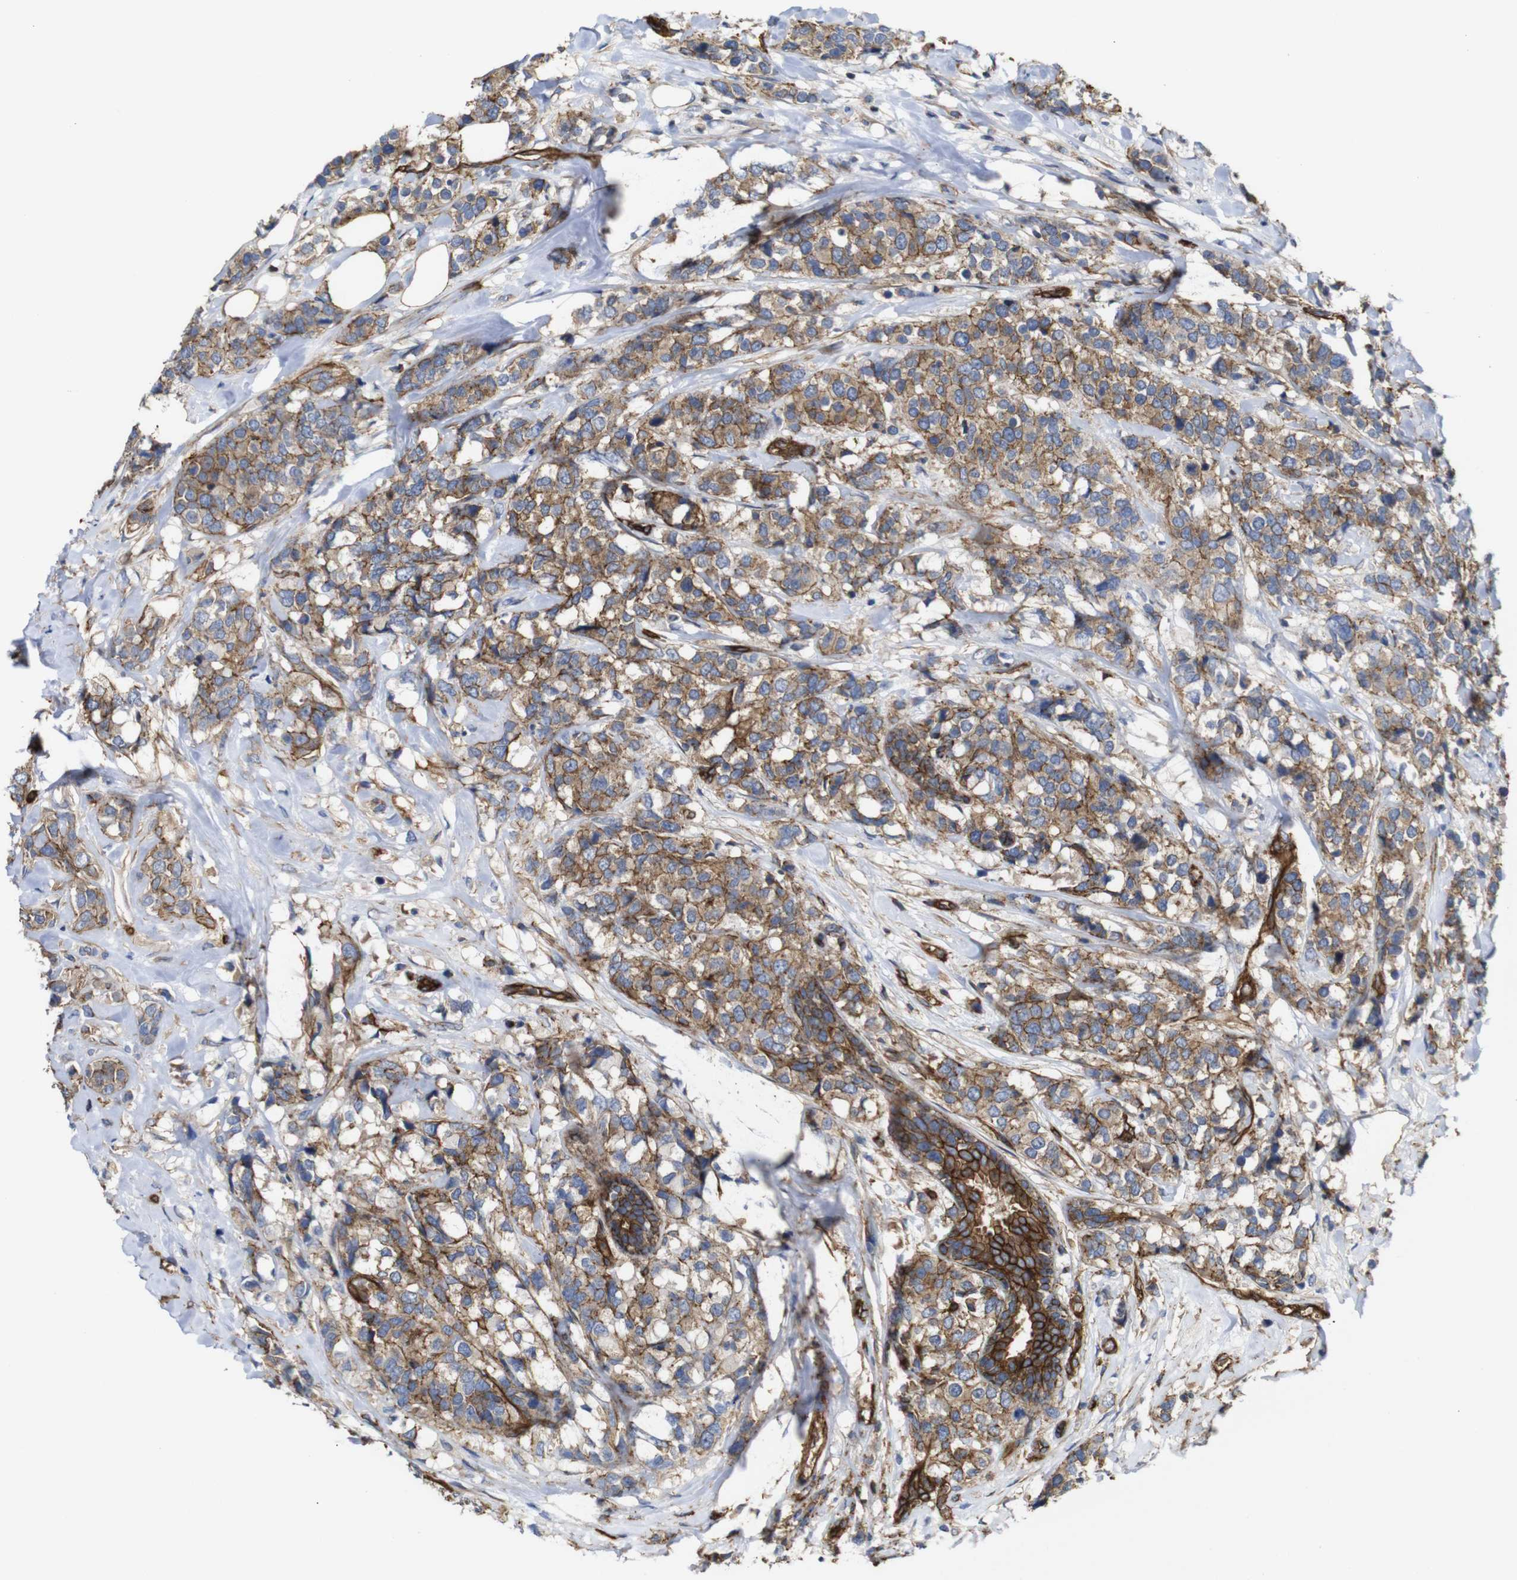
{"staining": {"intensity": "moderate", "quantity": ">75%", "location": "cytoplasmic/membranous"}, "tissue": "breast cancer", "cell_type": "Tumor cells", "image_type": "cancer", "snomed": [{"axis": "morphology", "description": "Lobular carcinoma"}, {"axis": "topography", "description": "Breast"}], "caption": "Lobular carcinoma (breast) tissue shows moderate cytoplasmic/membranous positivity in about >75% of tumor cells (DAB (3,3'-diaminobenzidine) = brown stain, brightfield microscopy at high magnification).", "gene": "SPTBN1", "patient": {"sex": "female", "age": 59}}